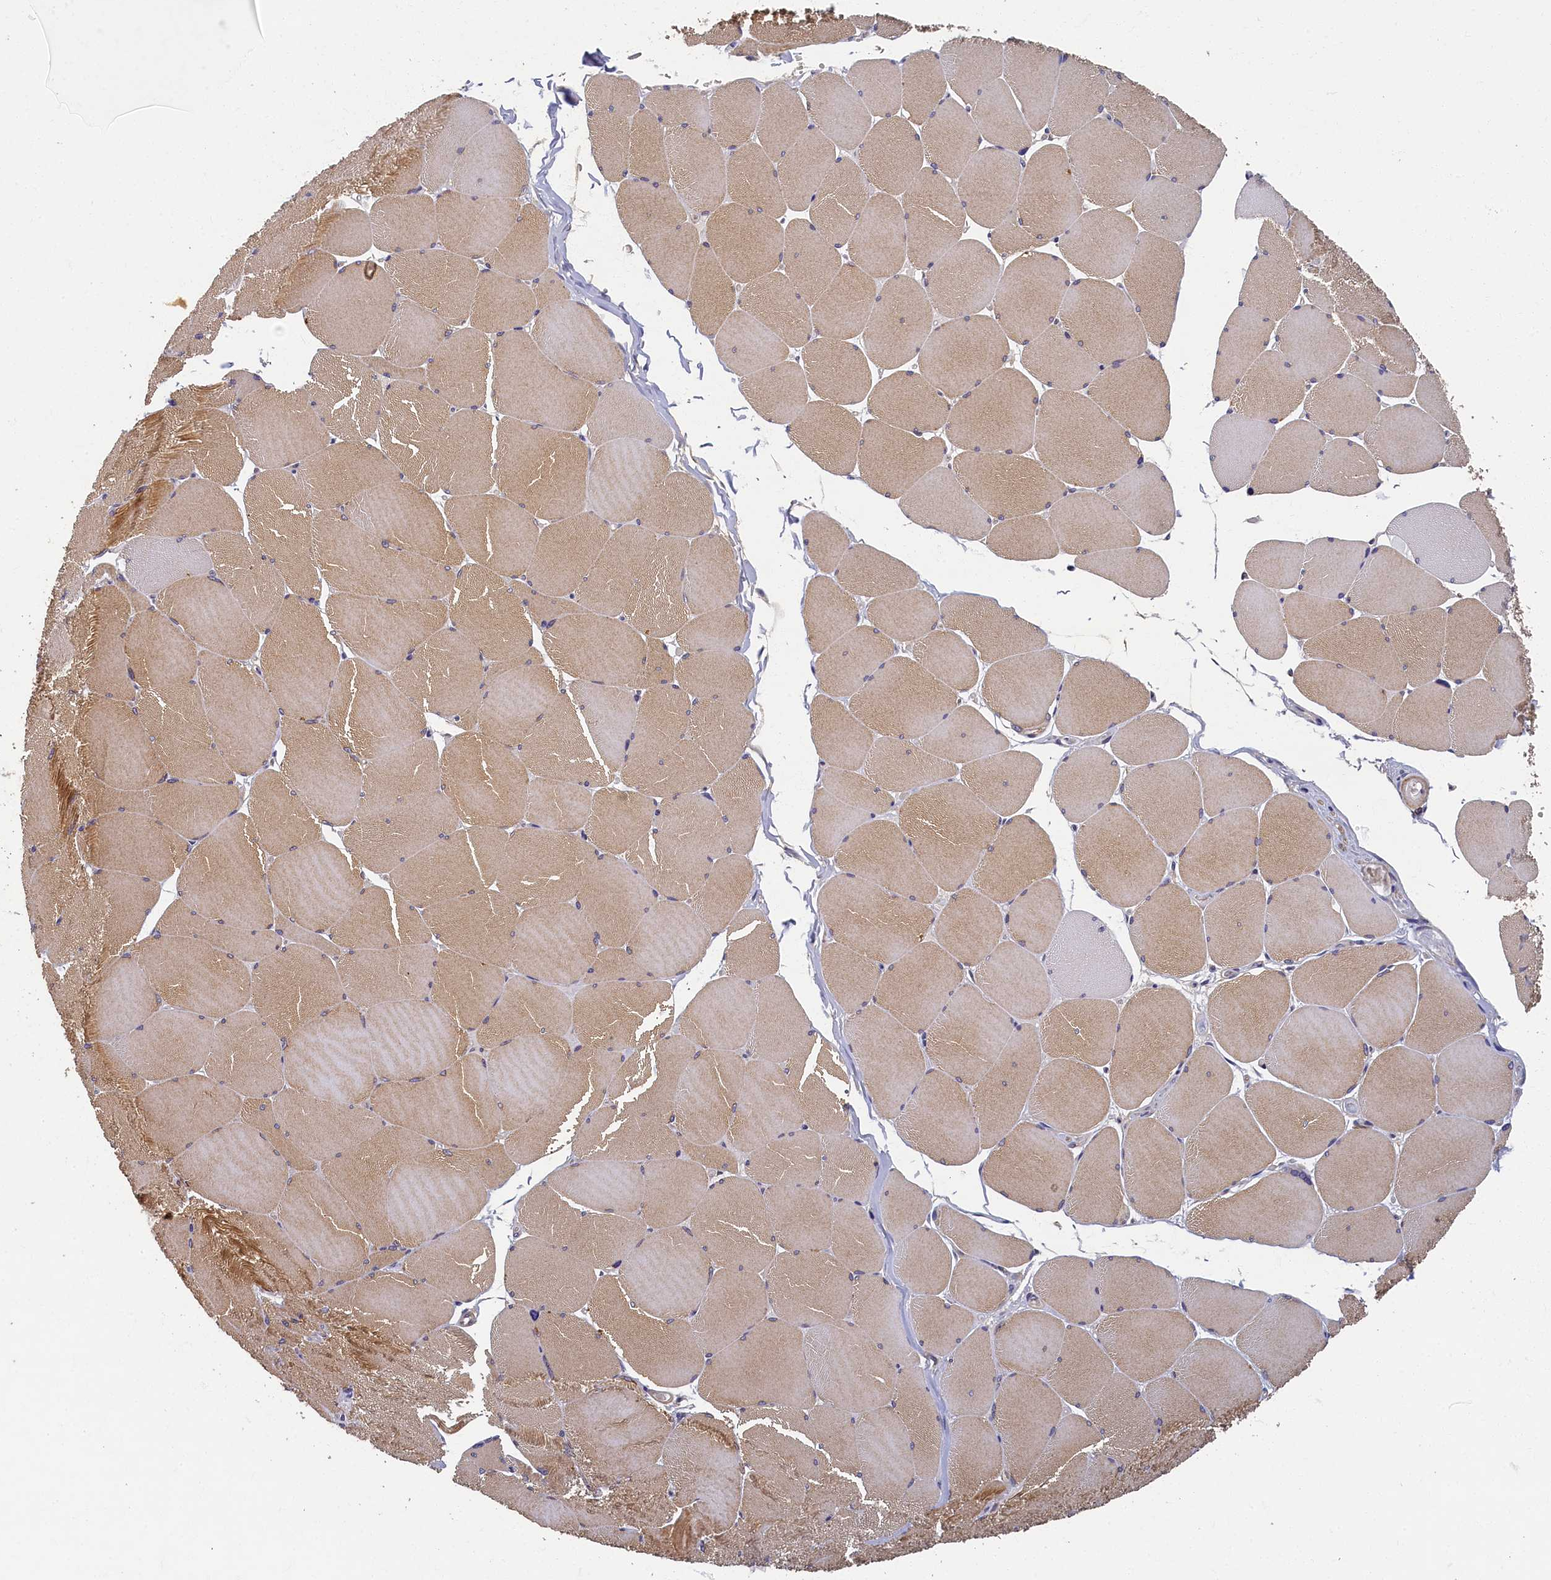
{"staining": {"intensity": "moderate", "quantity": "25%-75%", "location": "cytoplasmic/membranous"}, "tissue": "skeletal muscle", "cell_type": "Myocytes", "image_type": "normal", "snomed": [{"axis": "morphology", "description": "Normal tissue, NOS"}, {"axis": "topography", "description": "Skeletal muscle"}, {"axis": "topography", "description": "Head-Neck"}], "caption": "Immunohistochemistry staining of unremarkable skeletal muscle, which displays medium levels of moderate cytoplasmic/membranous expression in approximately 25%-75% of myocytes indicating moderate cytoplasmic/membranous protein staining. The staining was performed using DAB (3,3'-diaminobenzidine) (brown) for protein detection and nuclei were counterstained in hematoxylin (blue).", "gene": "TBCB", "patient": {"sex": "male", "age": 66}}